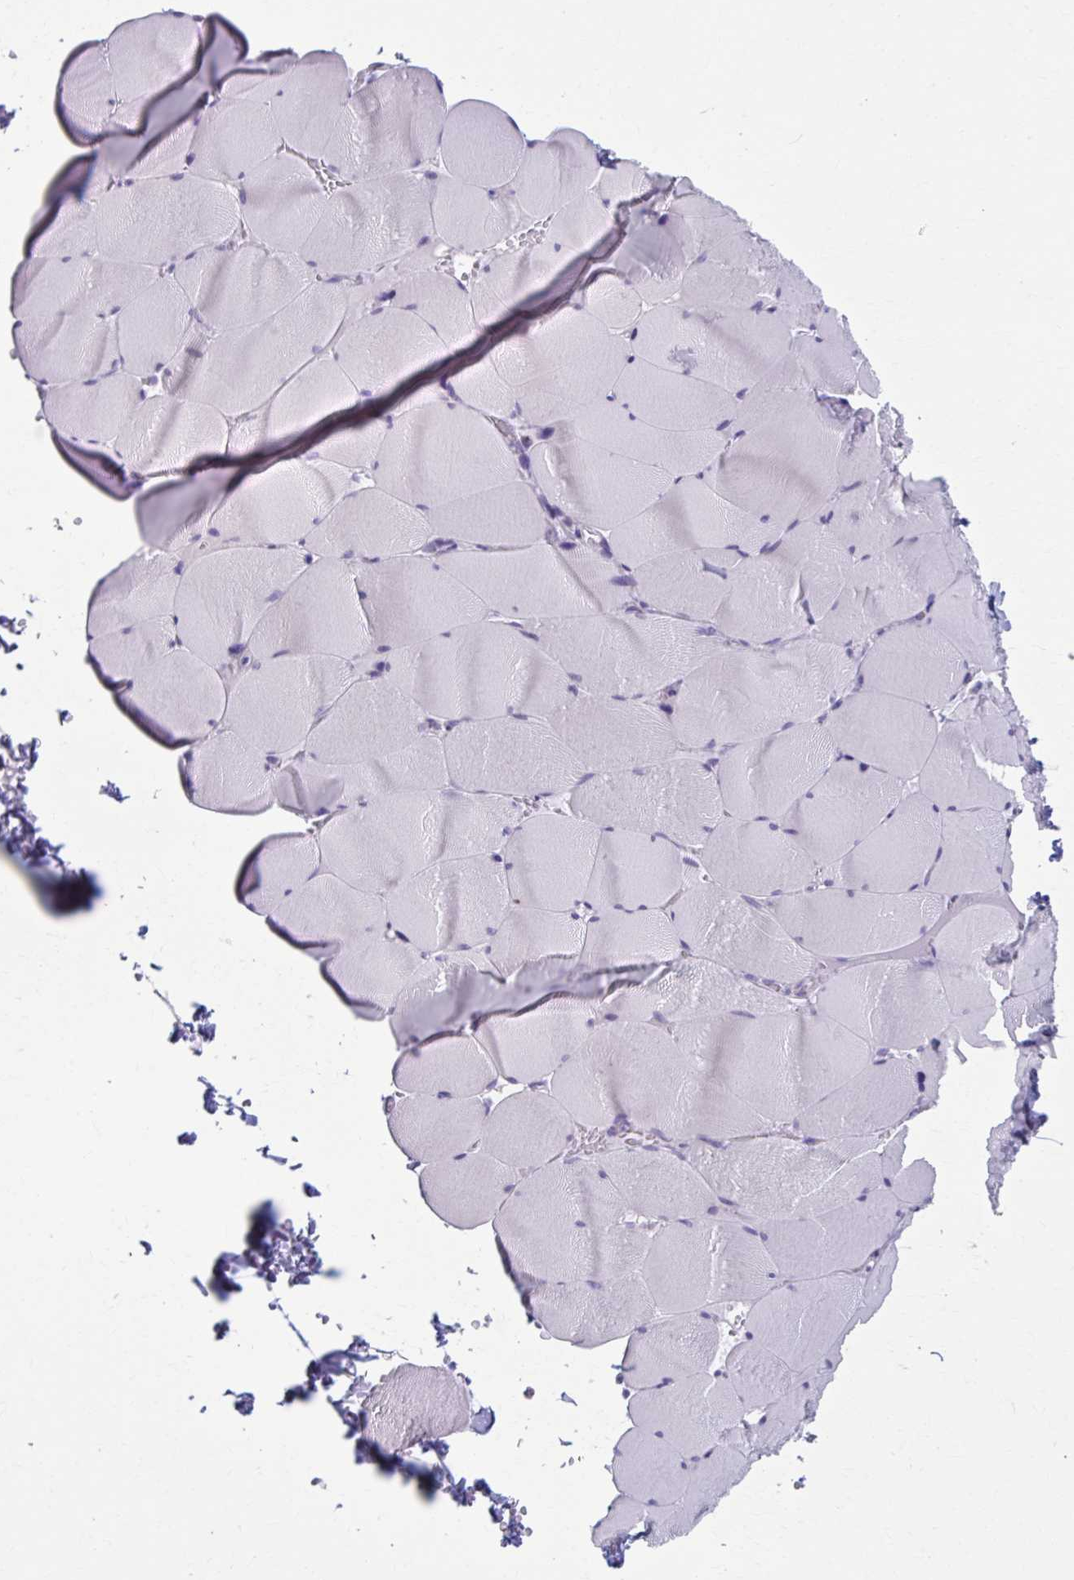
{"staining": {"intensity": "negative", "quantity": "none", "location": "none"}, "tissue": "skeletal muscle", "cell_type": "Myocytes", "image_type": "normal", "snomed": [{"axis": "morphology", "description": "Normal tissue, NOS"}, {"axis": "topography", "description": "Skeletal muscle"}, {"axis": "topography", "description": "Head-Neck"}], "caption": "Immunohistochemistry histopathology image of benign human skeletal muscle stained for a protein (brown), which shows no positivity in myocytes. Nuclei are stained in blue.", "gene": "ZNF682", "patient": {"sex": "male", "age": 66}}